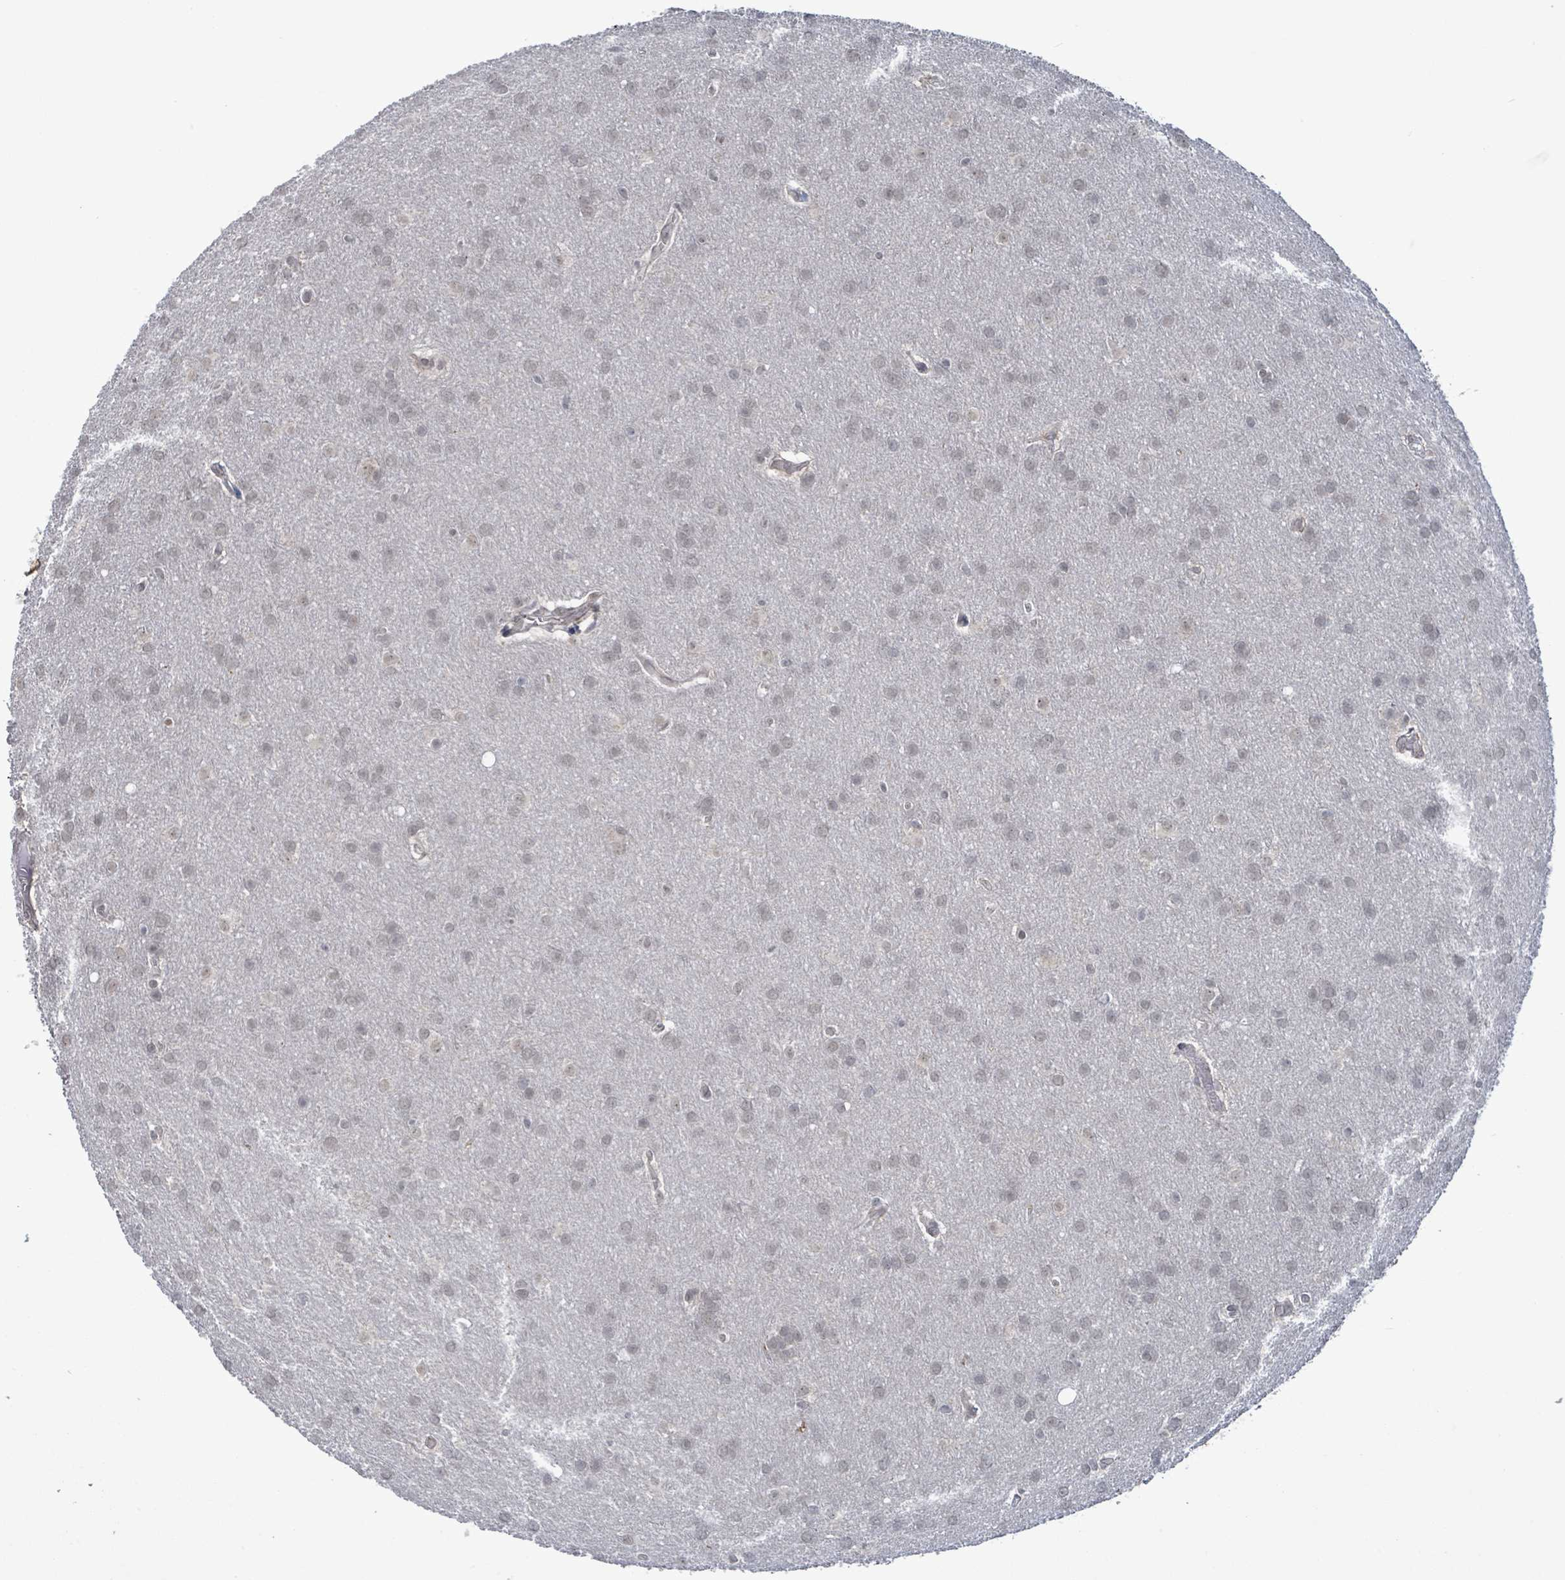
{"staining": {"intensity": "negative", "quantity": "none", "location": "none"}, "tissue": "glioma", "cell_type": "Tumor cells", "image_type": "cancer", "snomed": [{"axis": "morphology", "description": "Glioma, malignant, Low grade"}, {"axis": "topography", "description": "Brain"}], "caption": "Immunohistochemistry (IHC) of human glioma shows no expression in tumor cells.", "gene": "AMMECR1", "patient": {"sex": "female", "age": 32}}